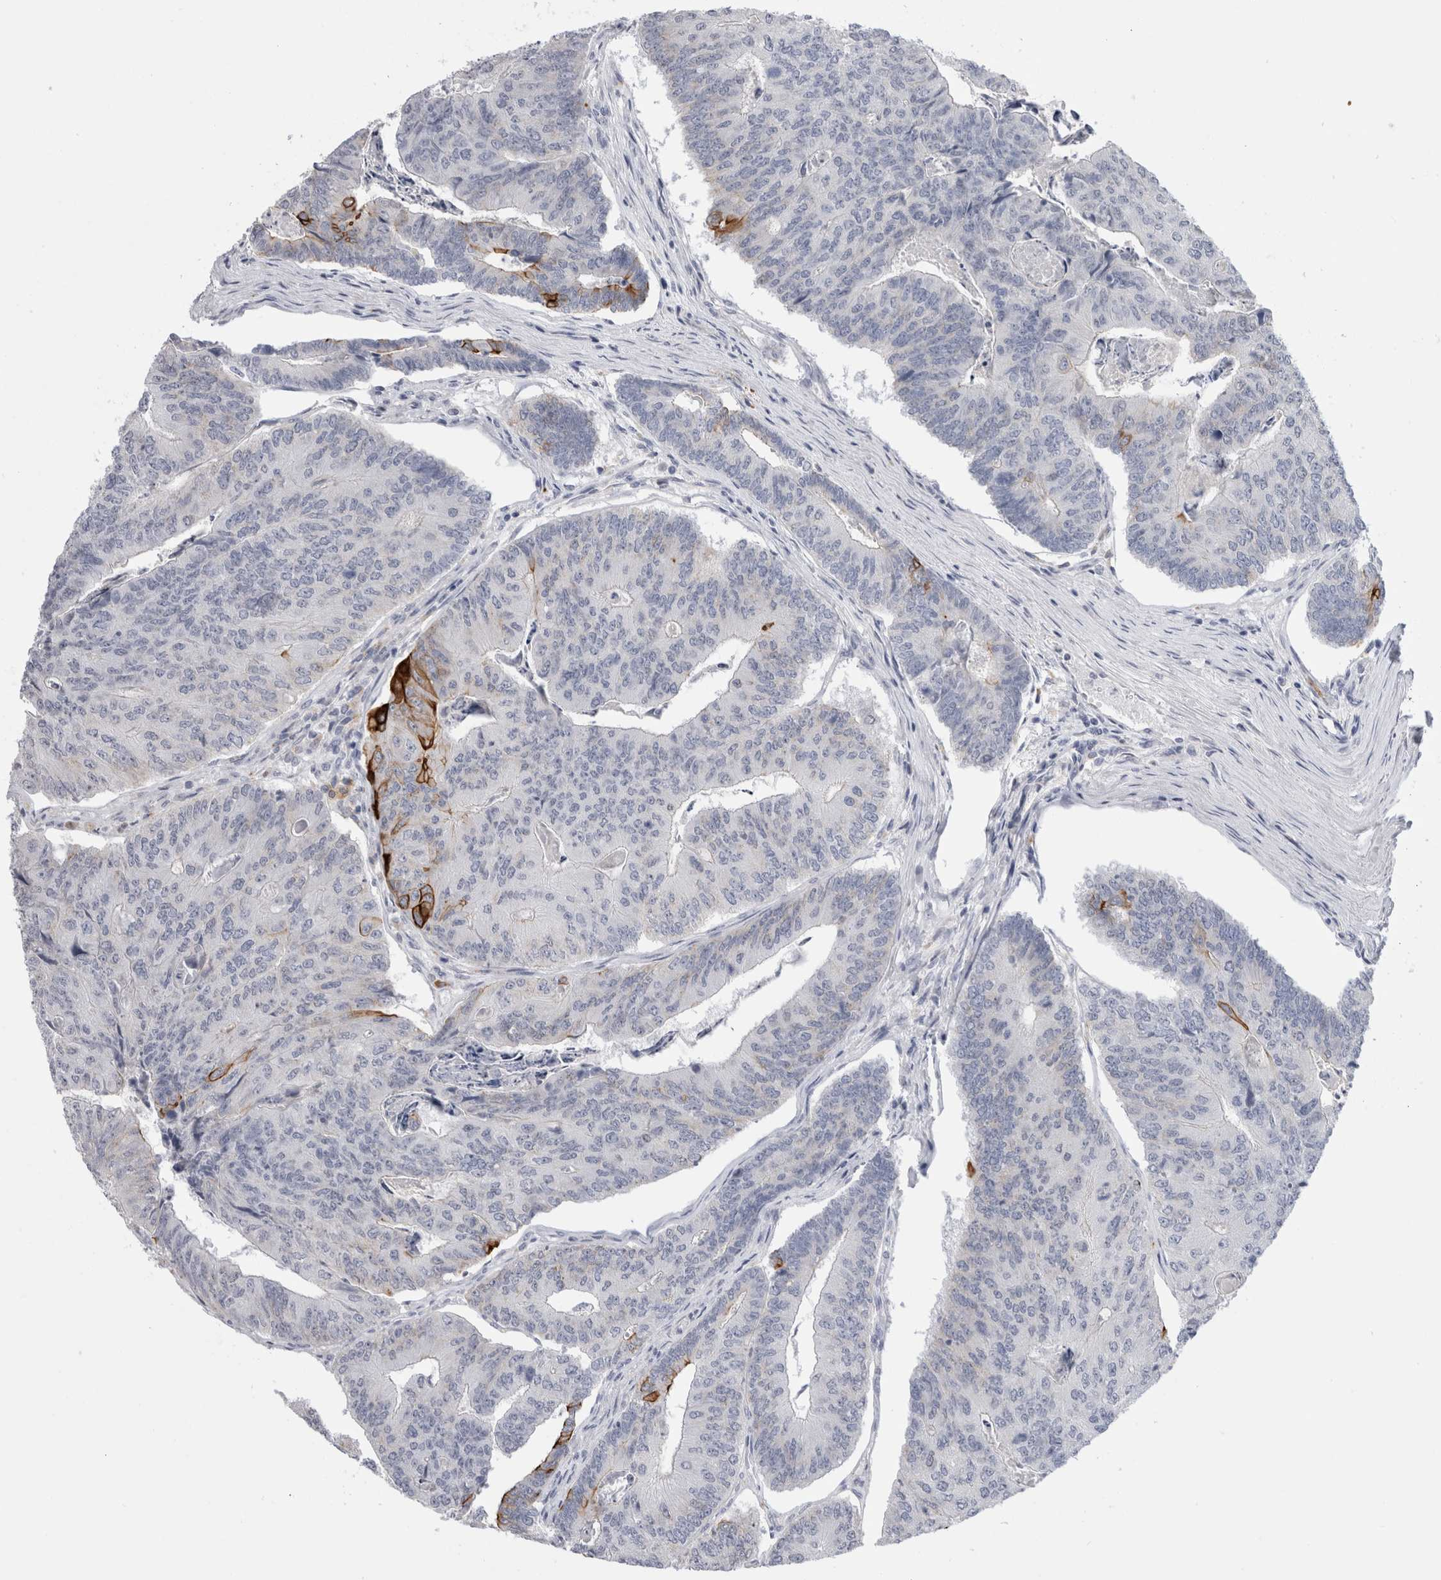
{"staining": {"intensity": "strong", "quantity": "<25%", "location": "cytoplasmic/membranous"}, "tissue": "colorectal cancer", "cell_type": "Tumor cells", "image_type": "cancer", "snomed": [{"axis": "morphology", "description": "Adenocarcinoma, NOS"}, {"axis": "topography", "description": "Colon"}], "caption": "Tumor cells demonstrate medium levels of strong cytoplasmic/membranous staining in approximately <25% of cells in colorectal cancer (adenocarcinoma).", "gene": "GAA", "patient": {"sex": "female", "age": 67}}